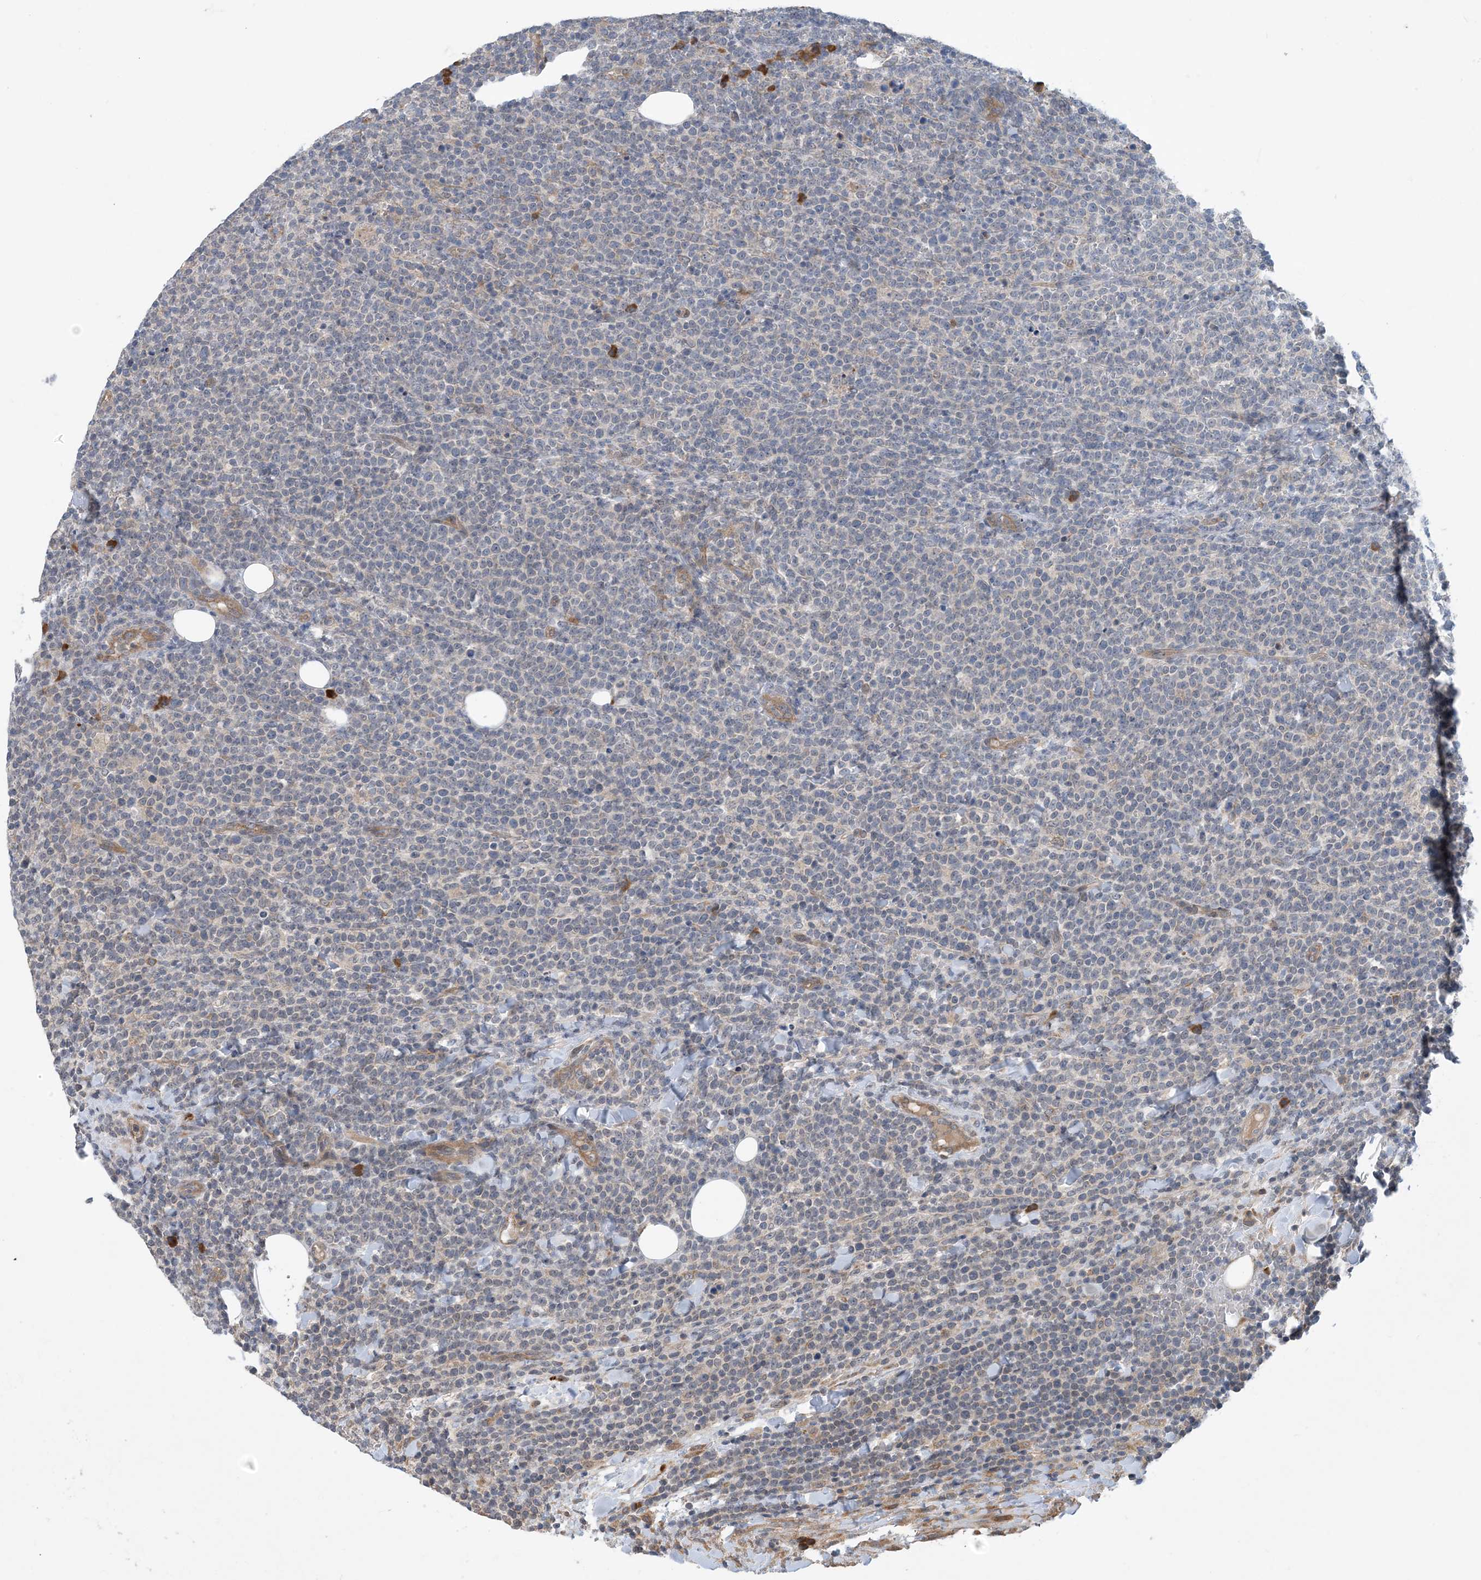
{"staining": {"intensity": "negative", "quantity": "none", "location": "none"}, "tissue": "lymphoma", "cell_type": "Tumor cells", "image_type": "cancer", "snomed": [{"axis": "morphology", "description": "Malignant lymphoma, non-Hodgkin's type, High grade"}, {"axis": "topography", "description": "Lymph node"}], "caption": "The IHC photomicrograph has no significant positivity in tumor cells of lymphoma tissue. (DAB (3,3'-diaminobenzidine) immunohistochemistry visualized using brightfield microscopy, high magnification).", "gene": "PHOSPHO2", "patient": {"sex": "male", "age": 61}}